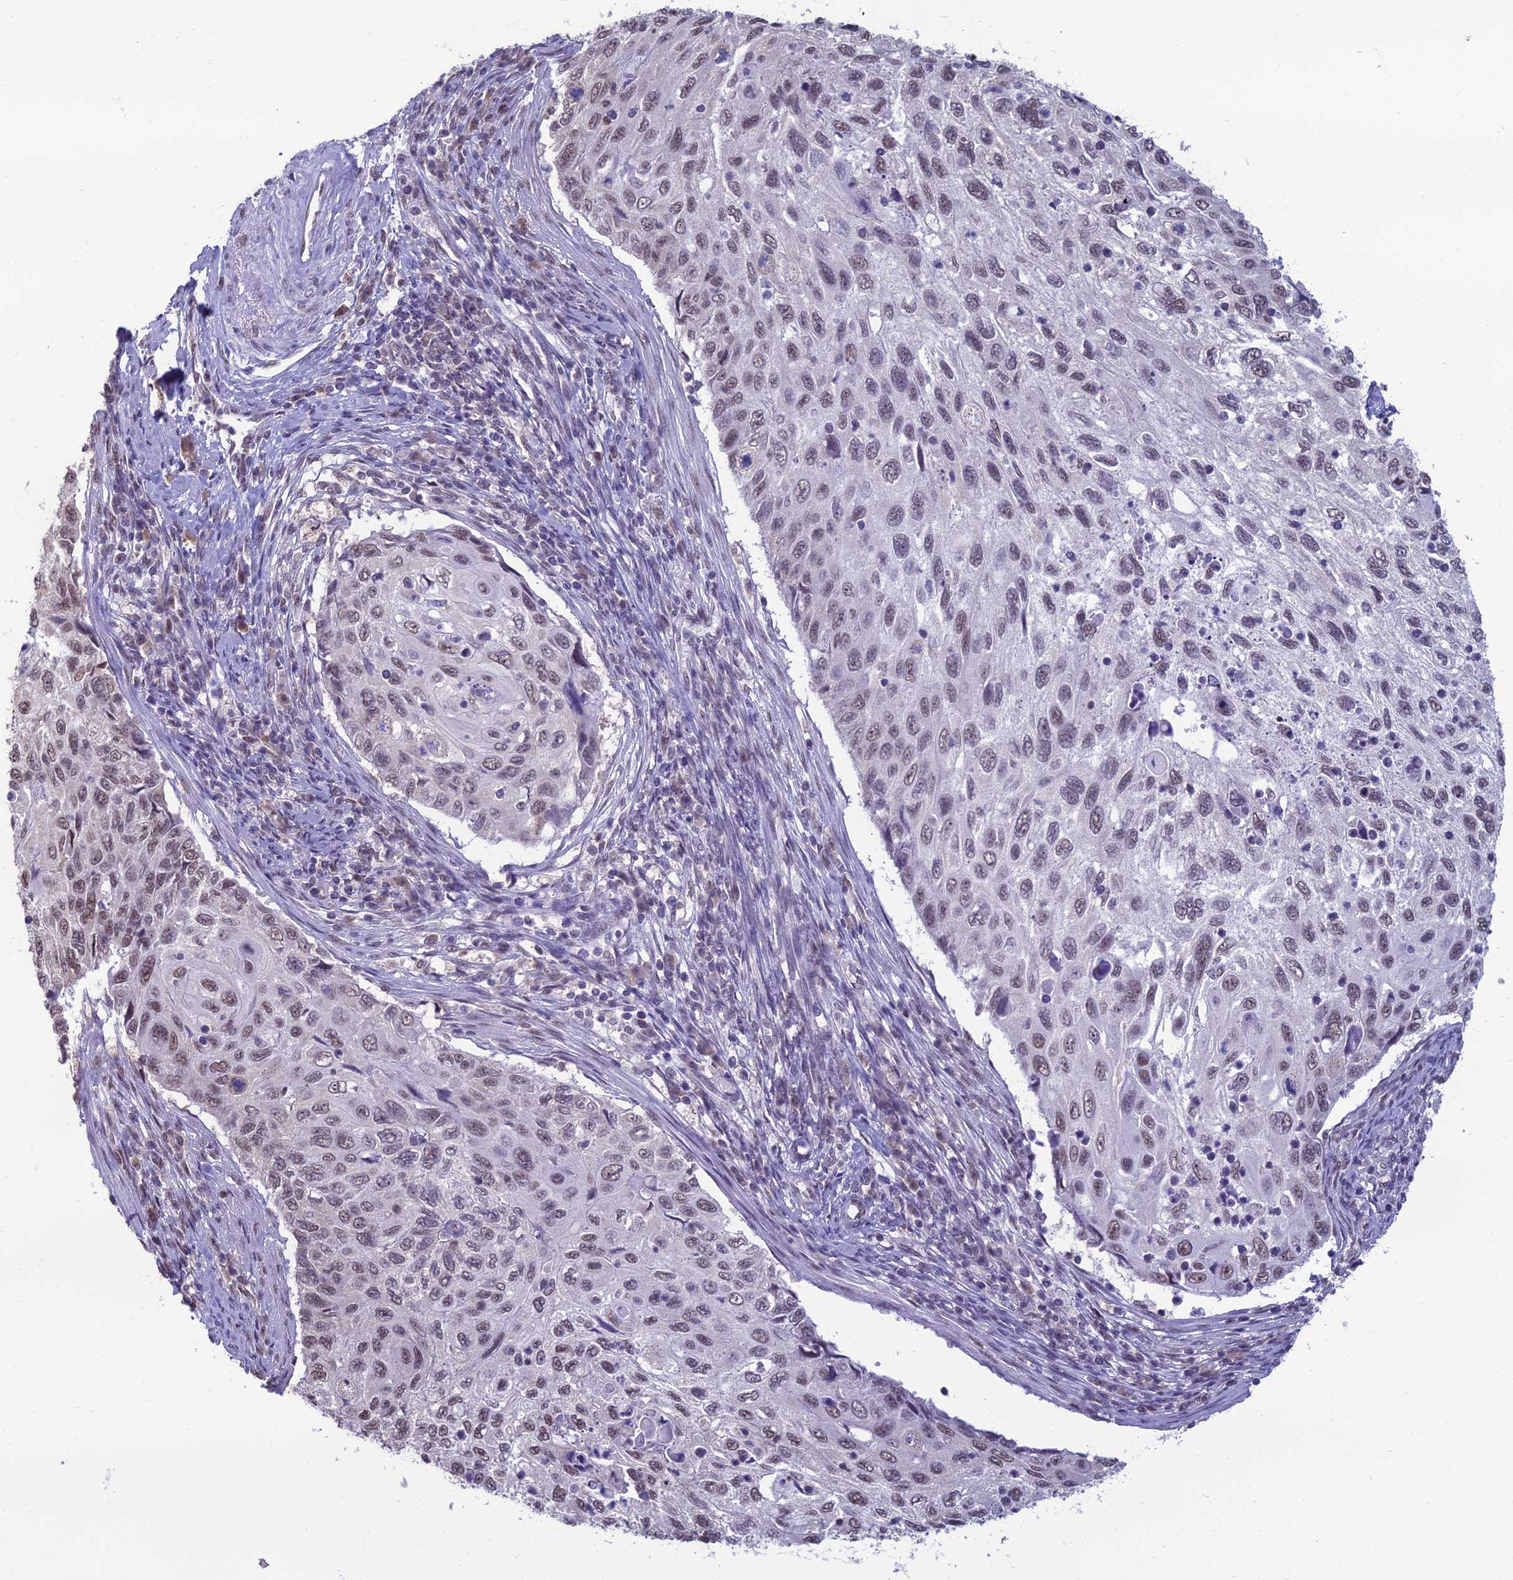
{"staining": {"intensity": "weak", "quantity": "25%-75%", "location": "nuclear"}, "tissue": "cervical cancer", "cell_type": "Tumor cells", "image_type": "cancer", "snomed": [{"axis": "morphology", "description": "Squamous cell carcinoma, NOS"}, {"axis": "topography", "description": "Cervix"}], "caption": "IHC histopathology image of neoplastic tissue: cervical cancer (squamous cell carcinoma) stained using IHC reveals low levels of weak protein expression localized specifically in the nuclear of tumor cells, appearing as a nuclear brown color.", "gene": "SRSF7", "patient": {"sex": "female", "age": 70}}